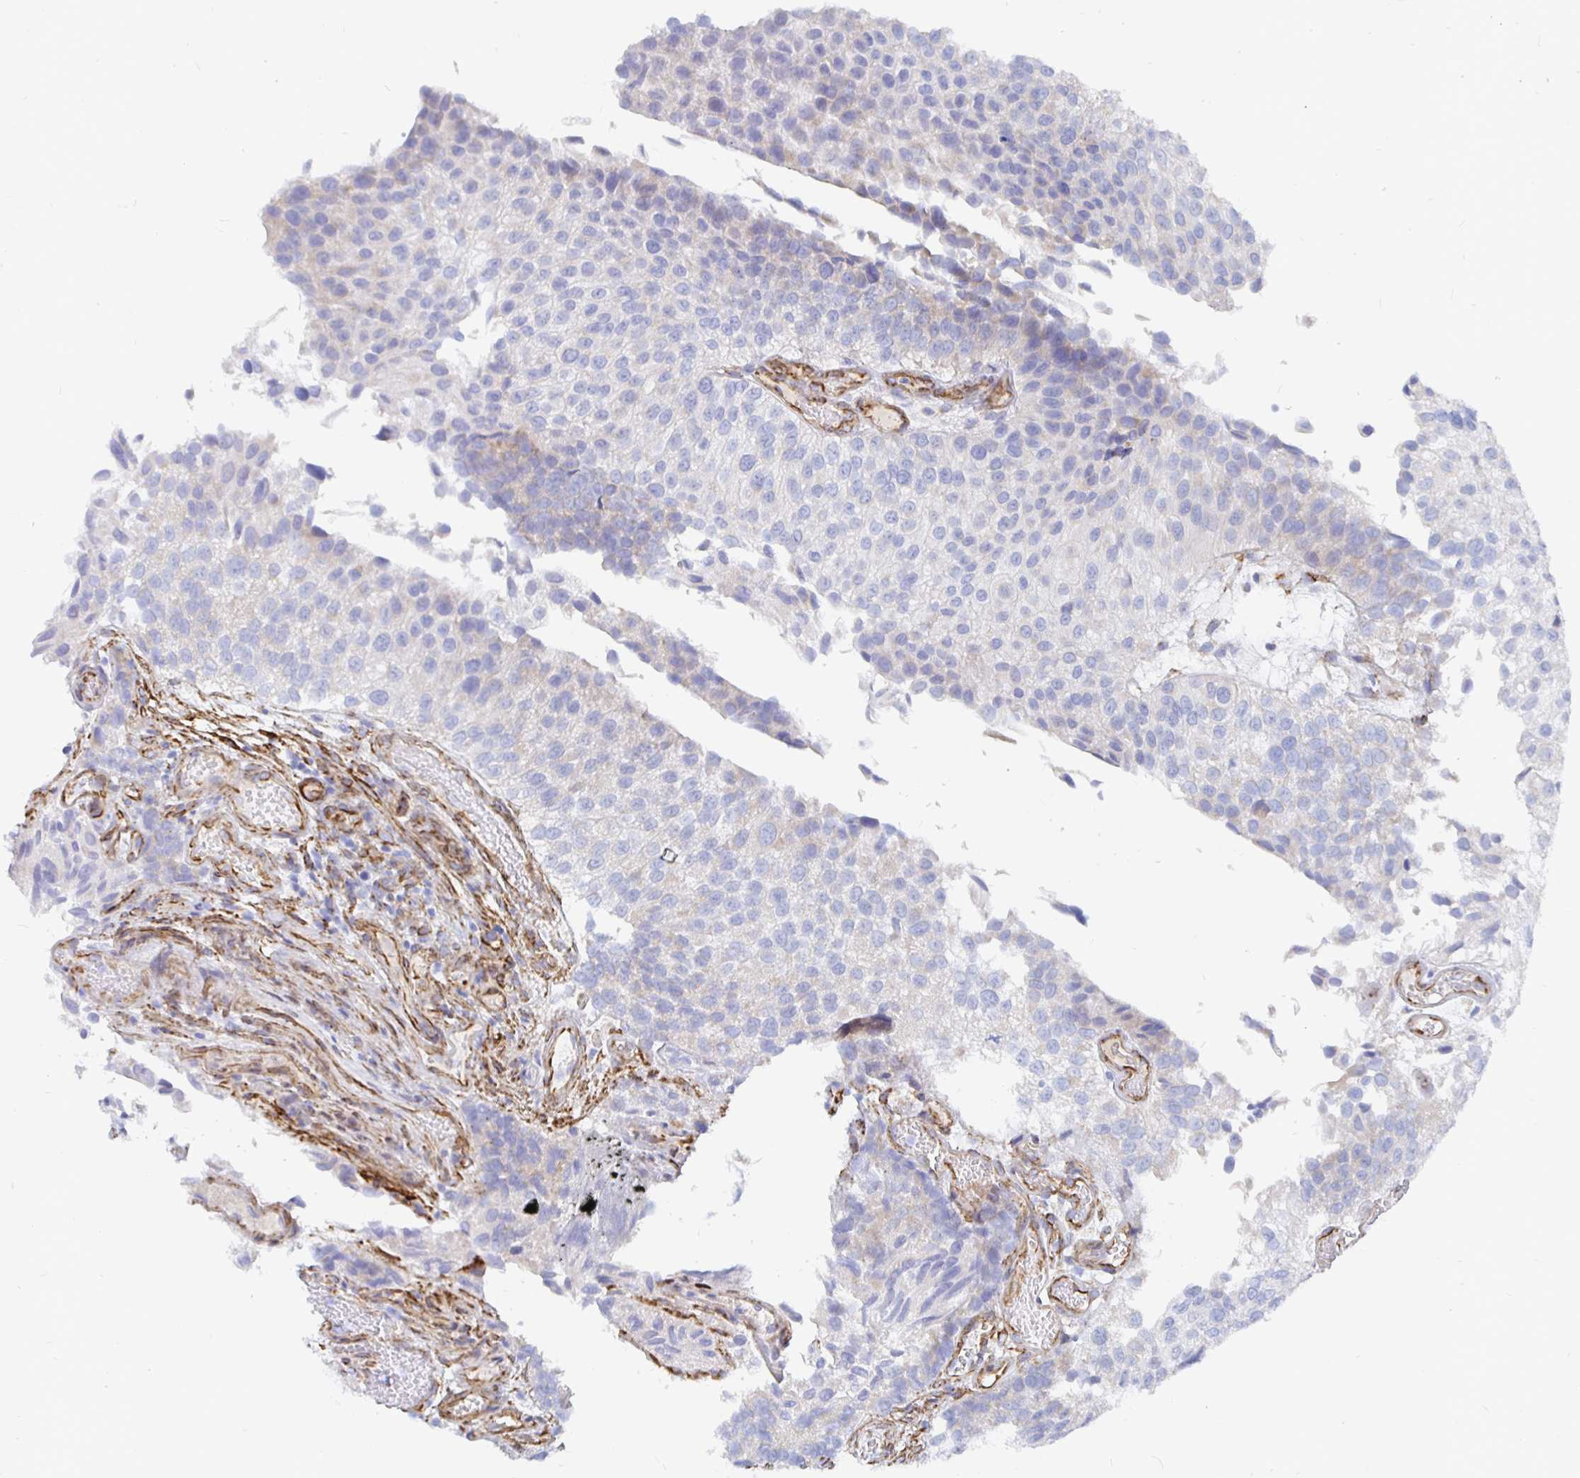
{"staining": {"intensity": "negative", "quantity": "none", "location": "none"}, "tissue": "urothelial cancer", "cell_type": "Tumor cells", "image_type": "cancer", "snomed": [{"axis": "morphology", "description": "Urothelial carcinoma, NOS"}, {"axis": "topography", "description": "Urinary bladder"}], "caption": "The photomicrograph reveals no significant expression in tumor cells of urothelial cancer.", "gene": "COX16", "patient": {"sex": "male", "age": 87}}